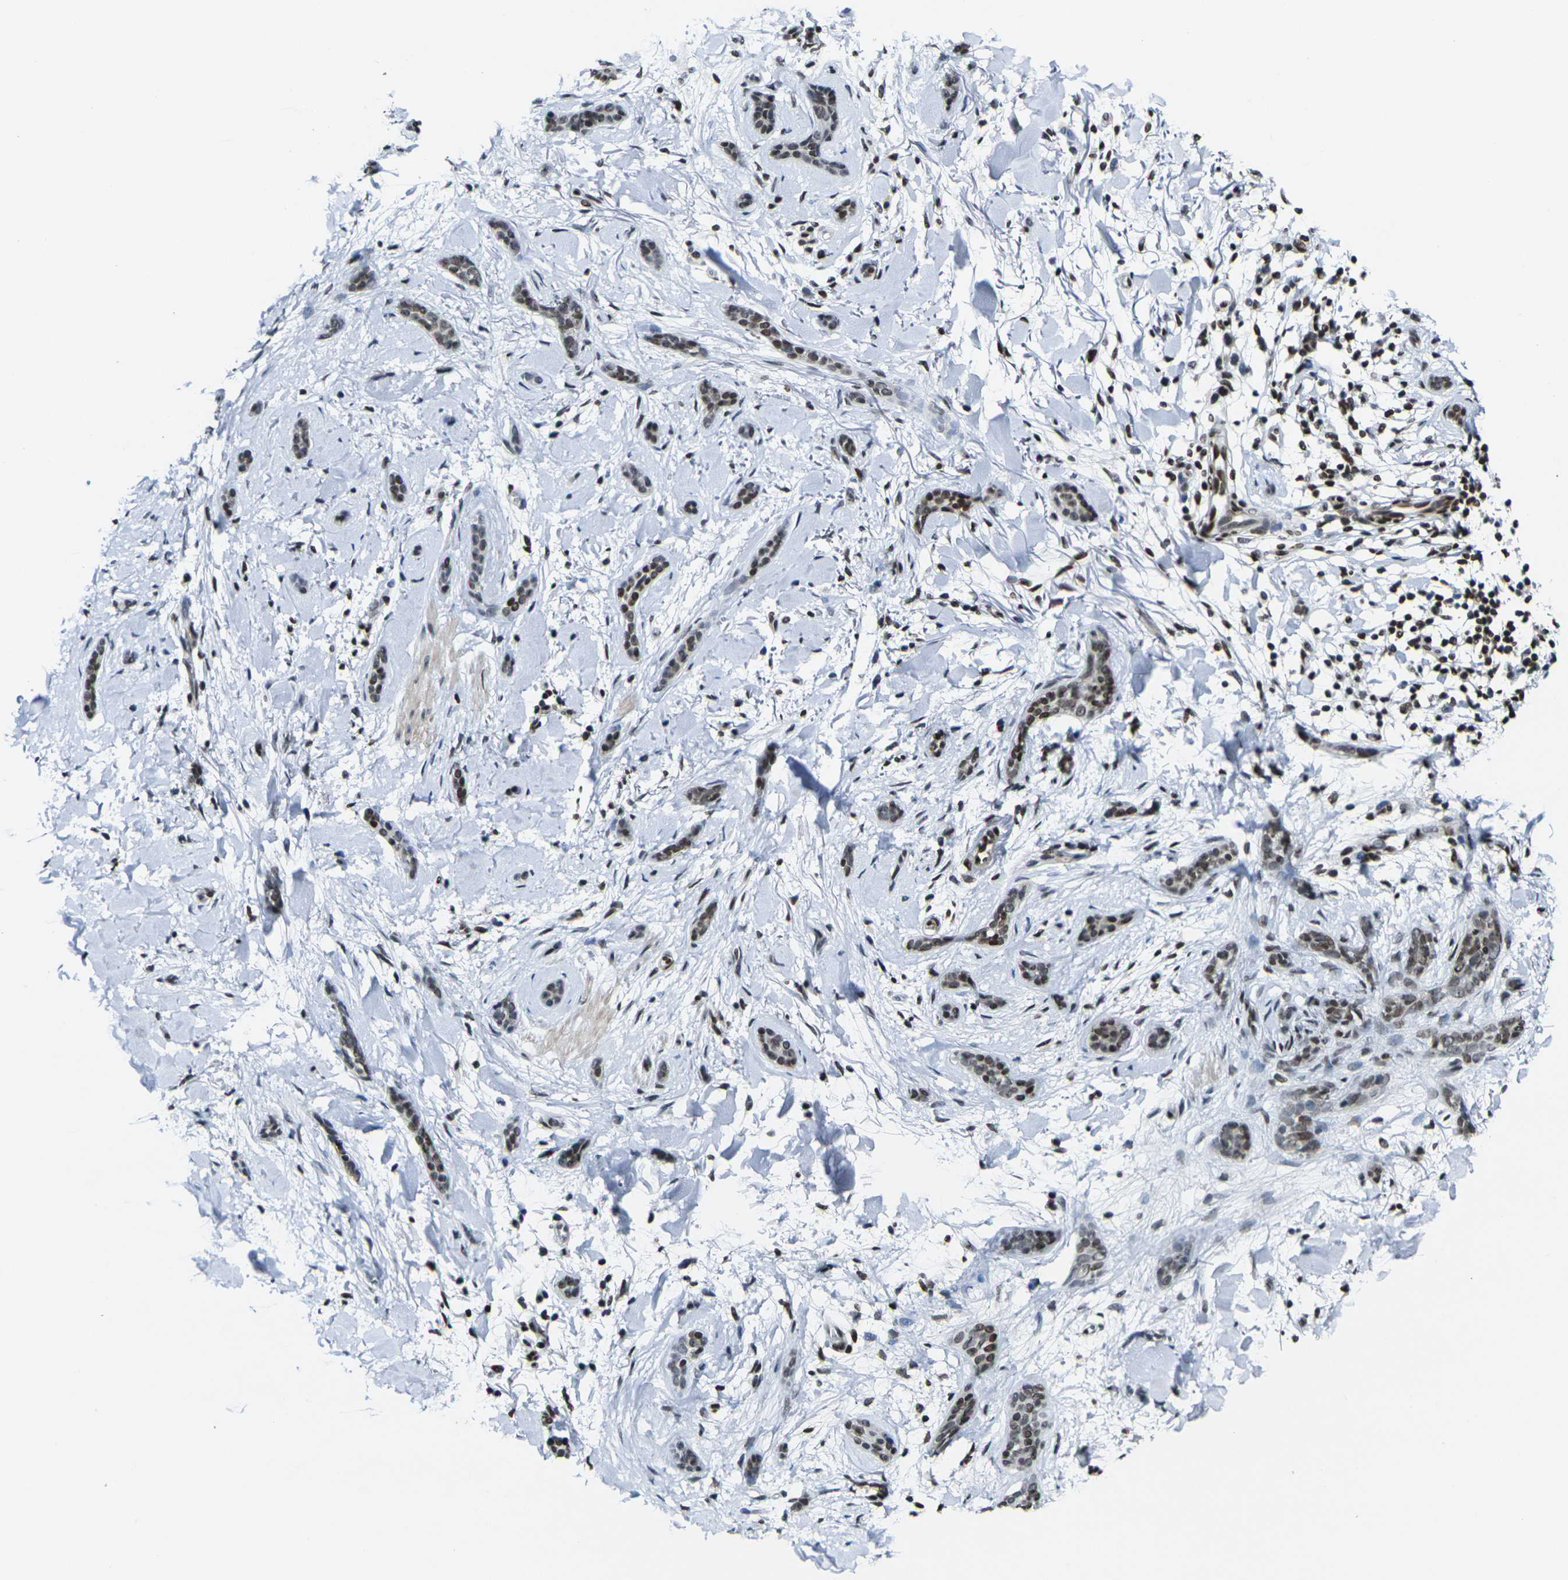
{"staining": {"intensity": "moderate", "quantity": ">75%", "location": "nuclear"}, "tissue": "skin cancer", "cell_type": "Tumor cells", "image_type": "cancer", "snomed": [{"axis": "morphology", "description": "Basal cell carcinoma"}, {"axis": "topography", "description": "Skin"}], "caption": "Basal cell carcinoma (skin) stained with IHC displays moderate nuclear expression in about >75% of tumor cells.", "gene": "H1-10", "patient": {"sex": "female", "age": 58}}